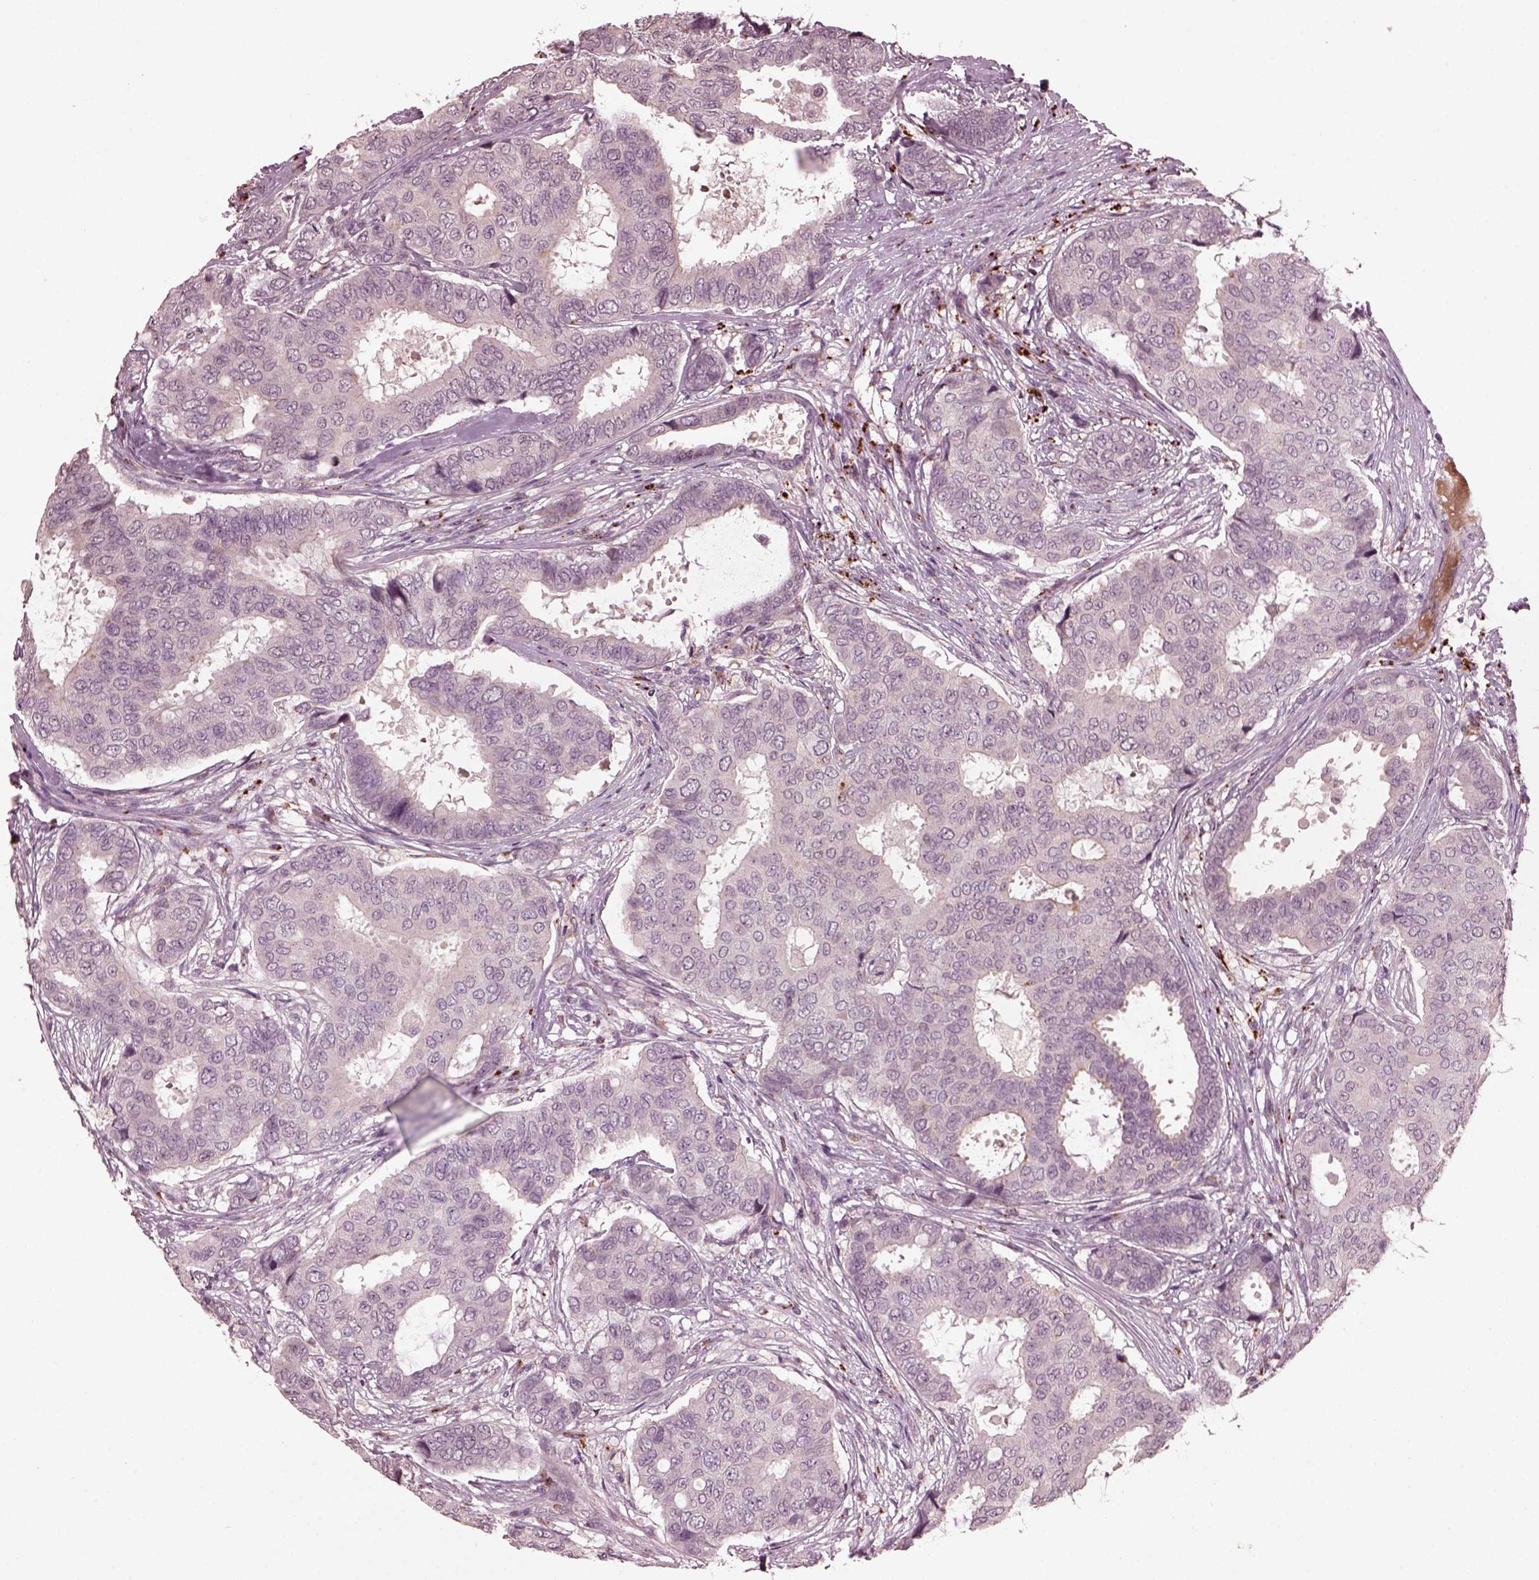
{"staining": {"intensity": "negative", "quantity": "none", "location": "none"}, "tissue": "breast cancer", "cell_type": "Tumor cells", "image_type": "cancer", "snomed": [{"axis": "morphology", "description": "Duct carcinoma"}, {"axis": "topography", "description": "Breast"}], "caption": "Immunohistochemical staining of breast cancer demonstrates no significant positivity in tumor cells. Nuclei are stained in blue.", "gene": "RUFY3", "patient": {"sex": "female", "age": 75}}